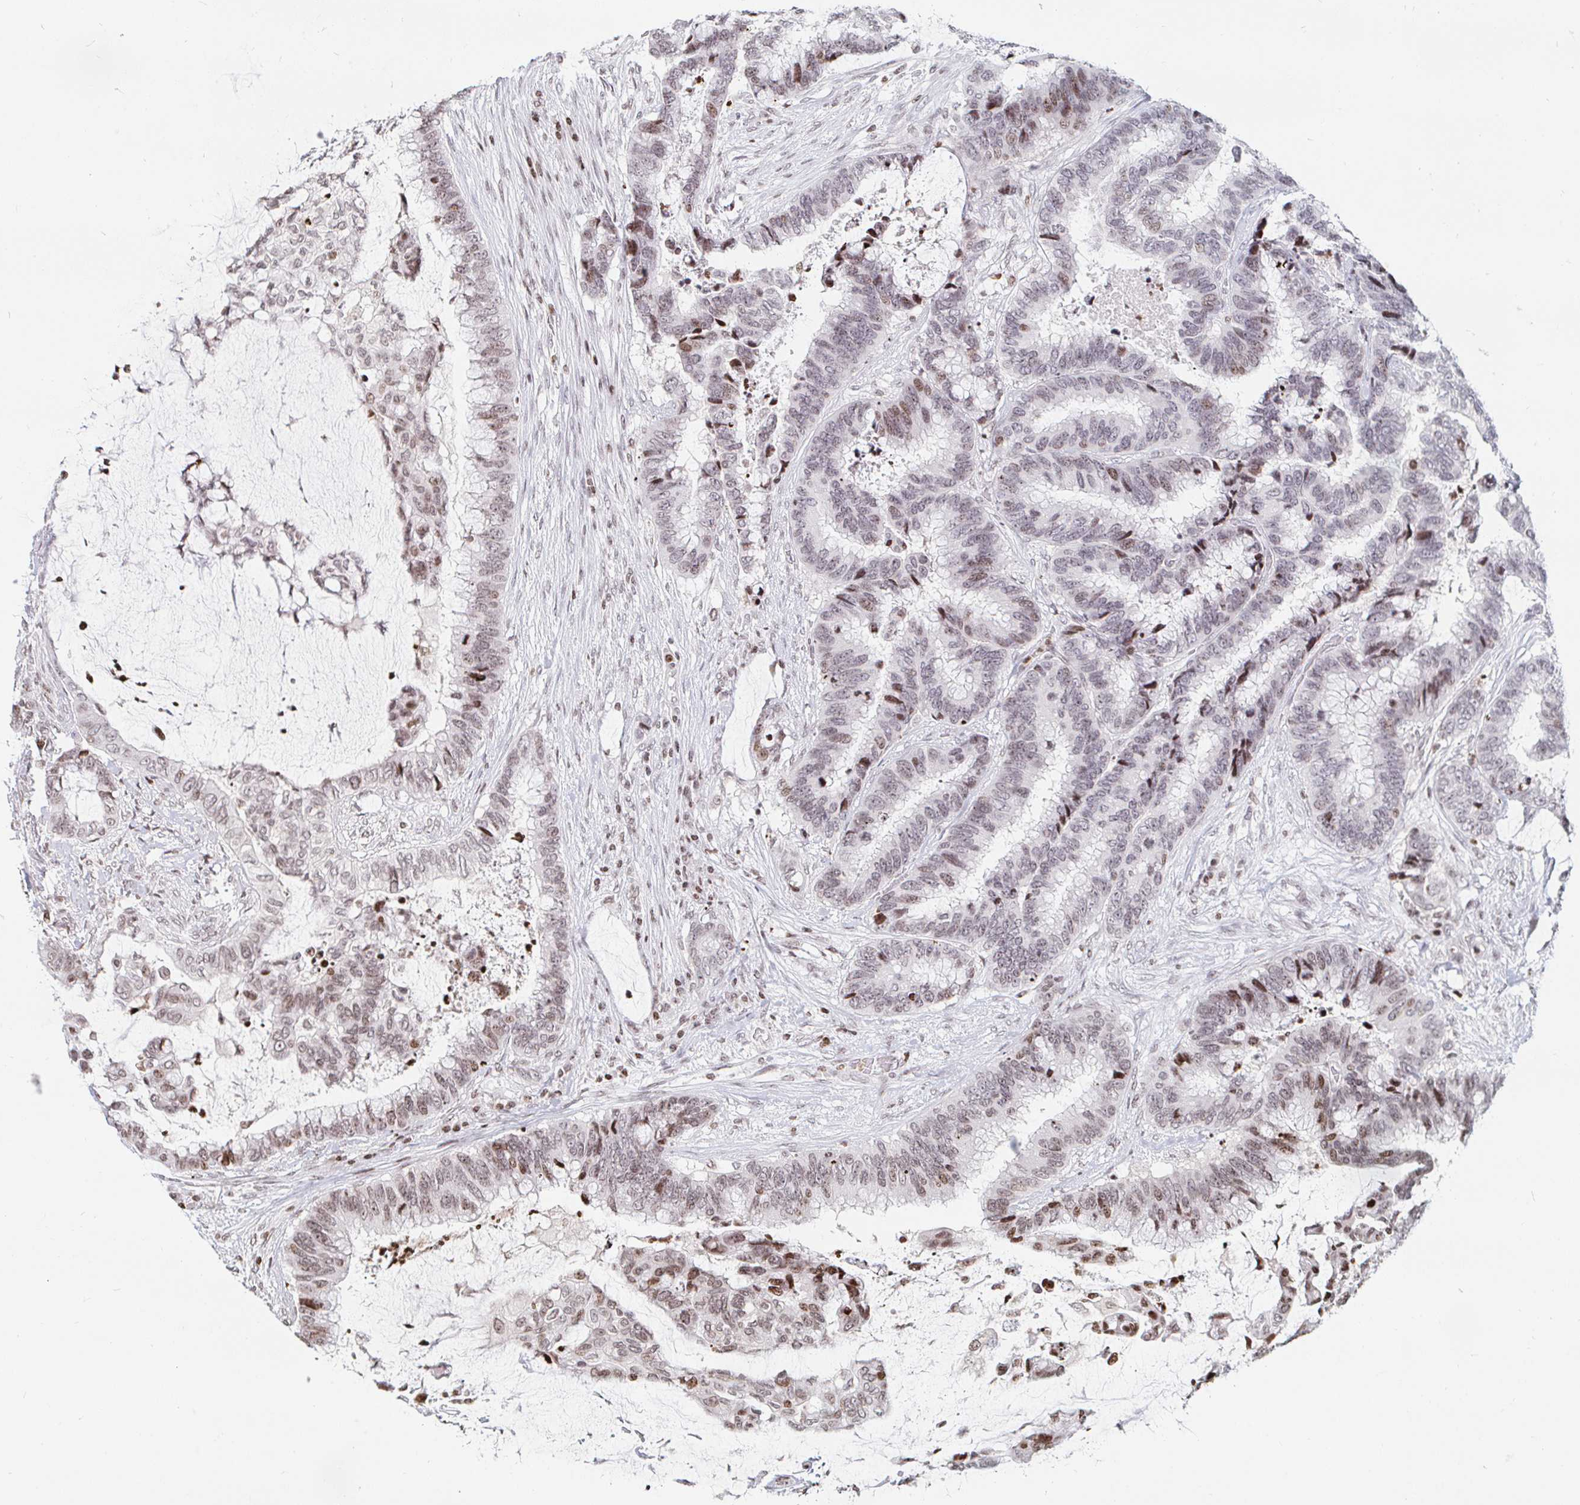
{"staining": {"intensity": "moderate", "quantity": "25%-75%", "location": "nuclear"}, "tissue": "colorectal cancer", "cell_type": "Tumor cells", "image_type": "cancer", "snomed": [{"axis": "morphology", "description": "Adenocarcinoma, NOS"}, {"axis": "topography", "description": "Rectum"}], "caption": "Adenocarcinoma (colorectal) tissue demonstrates moderate nuclear expression in approximately 25%-75% of tumor cells", "gene": "HOXC10", "patient": {"sex": "female", "age": 59}}